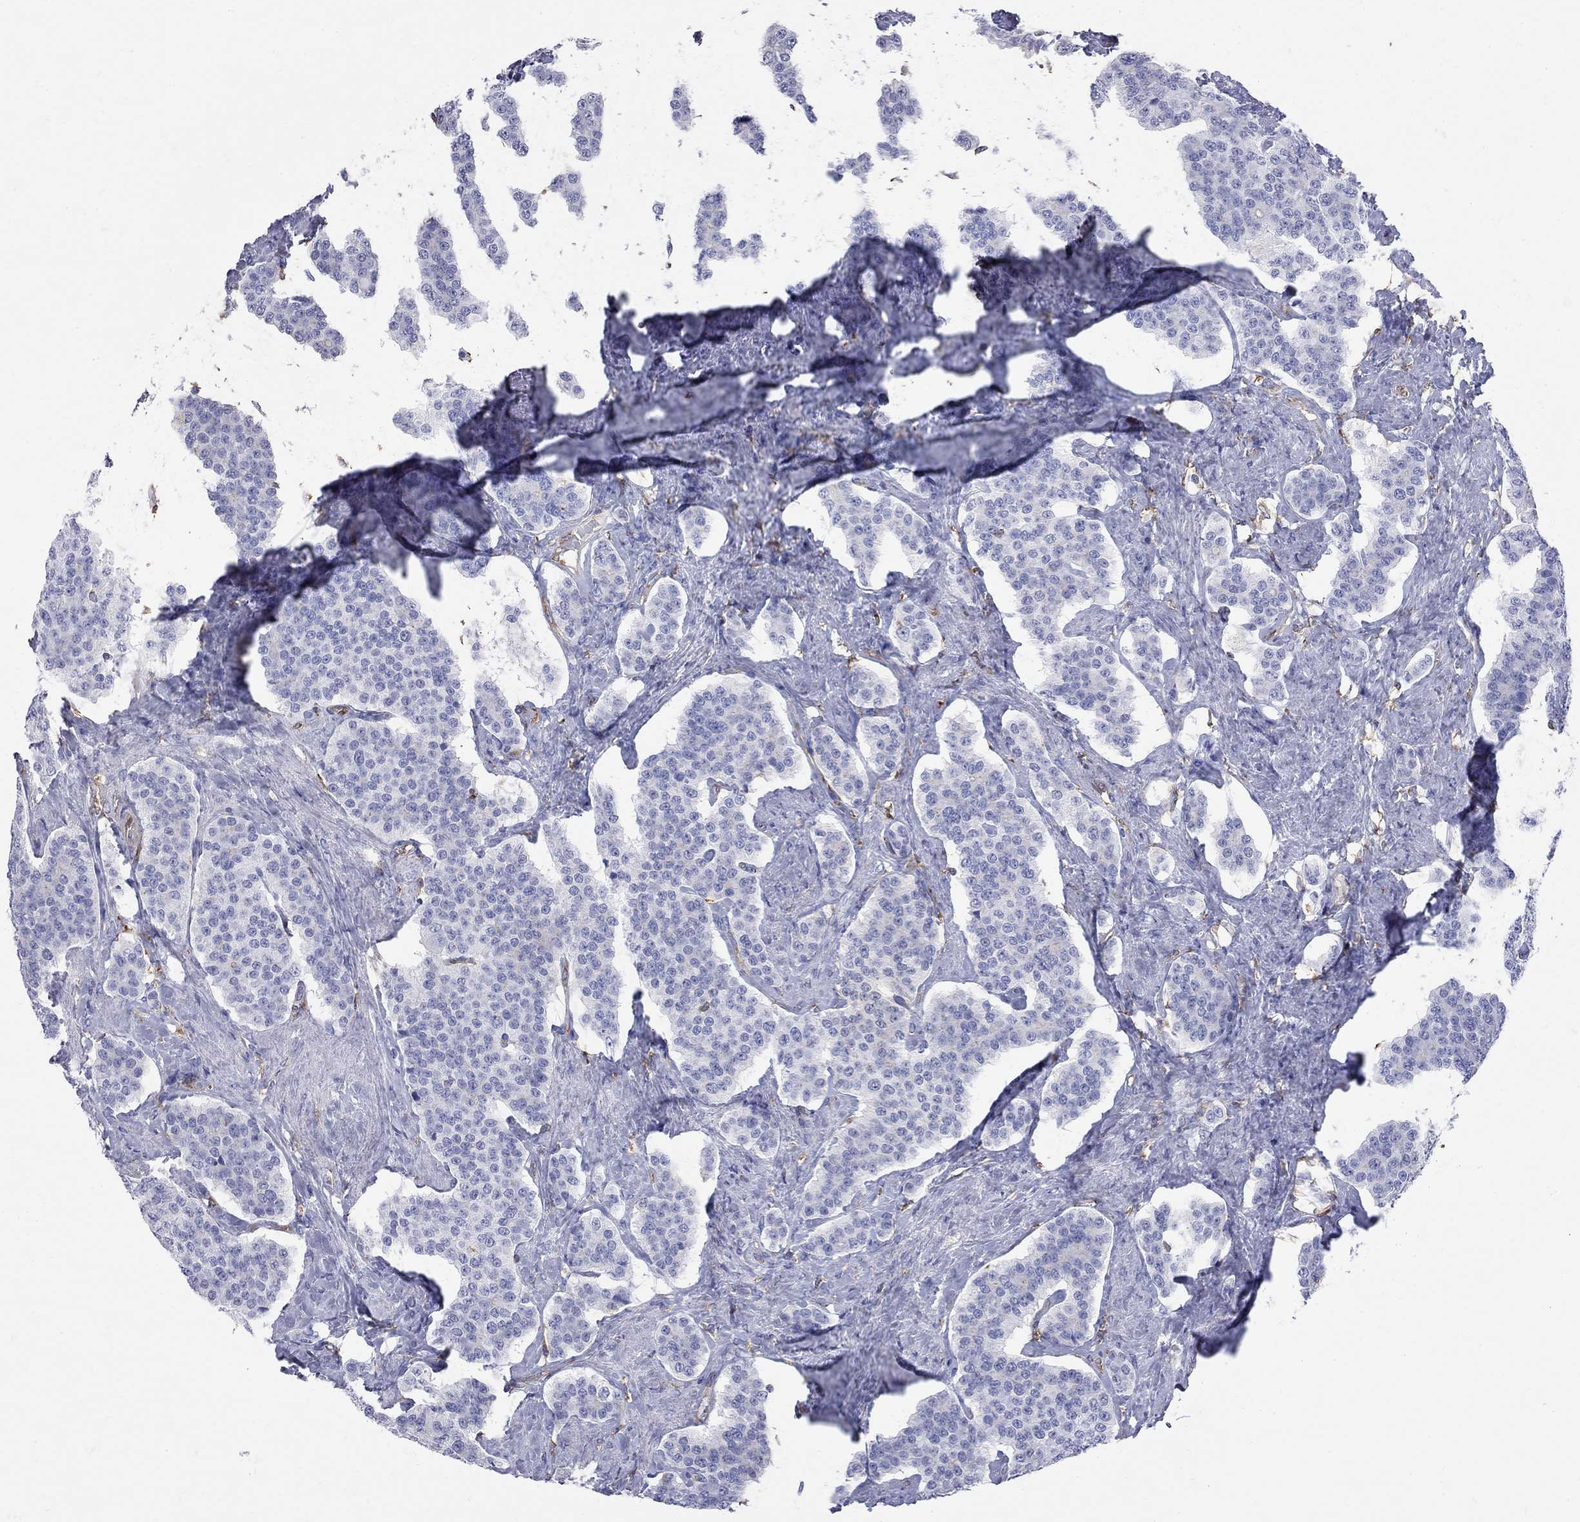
{"staining": {"intensity": "negative", "quantity": "none", "location": "none"}, "tissue": "carcinoid", "cell_type": "Tumor cells", "image_type": "cancer", "snomed": [{"axis": "morphology", "description": "Carcinoid, malignant, NOS"}, {"axis": "topography", "description": "Small intestine"}], "caption": "Carcinoid was stained to show a protein in brown. There is no significant staining in tumor cells.", "gene": "ABI3", "patient": {"sex": "female", "age": 58}}